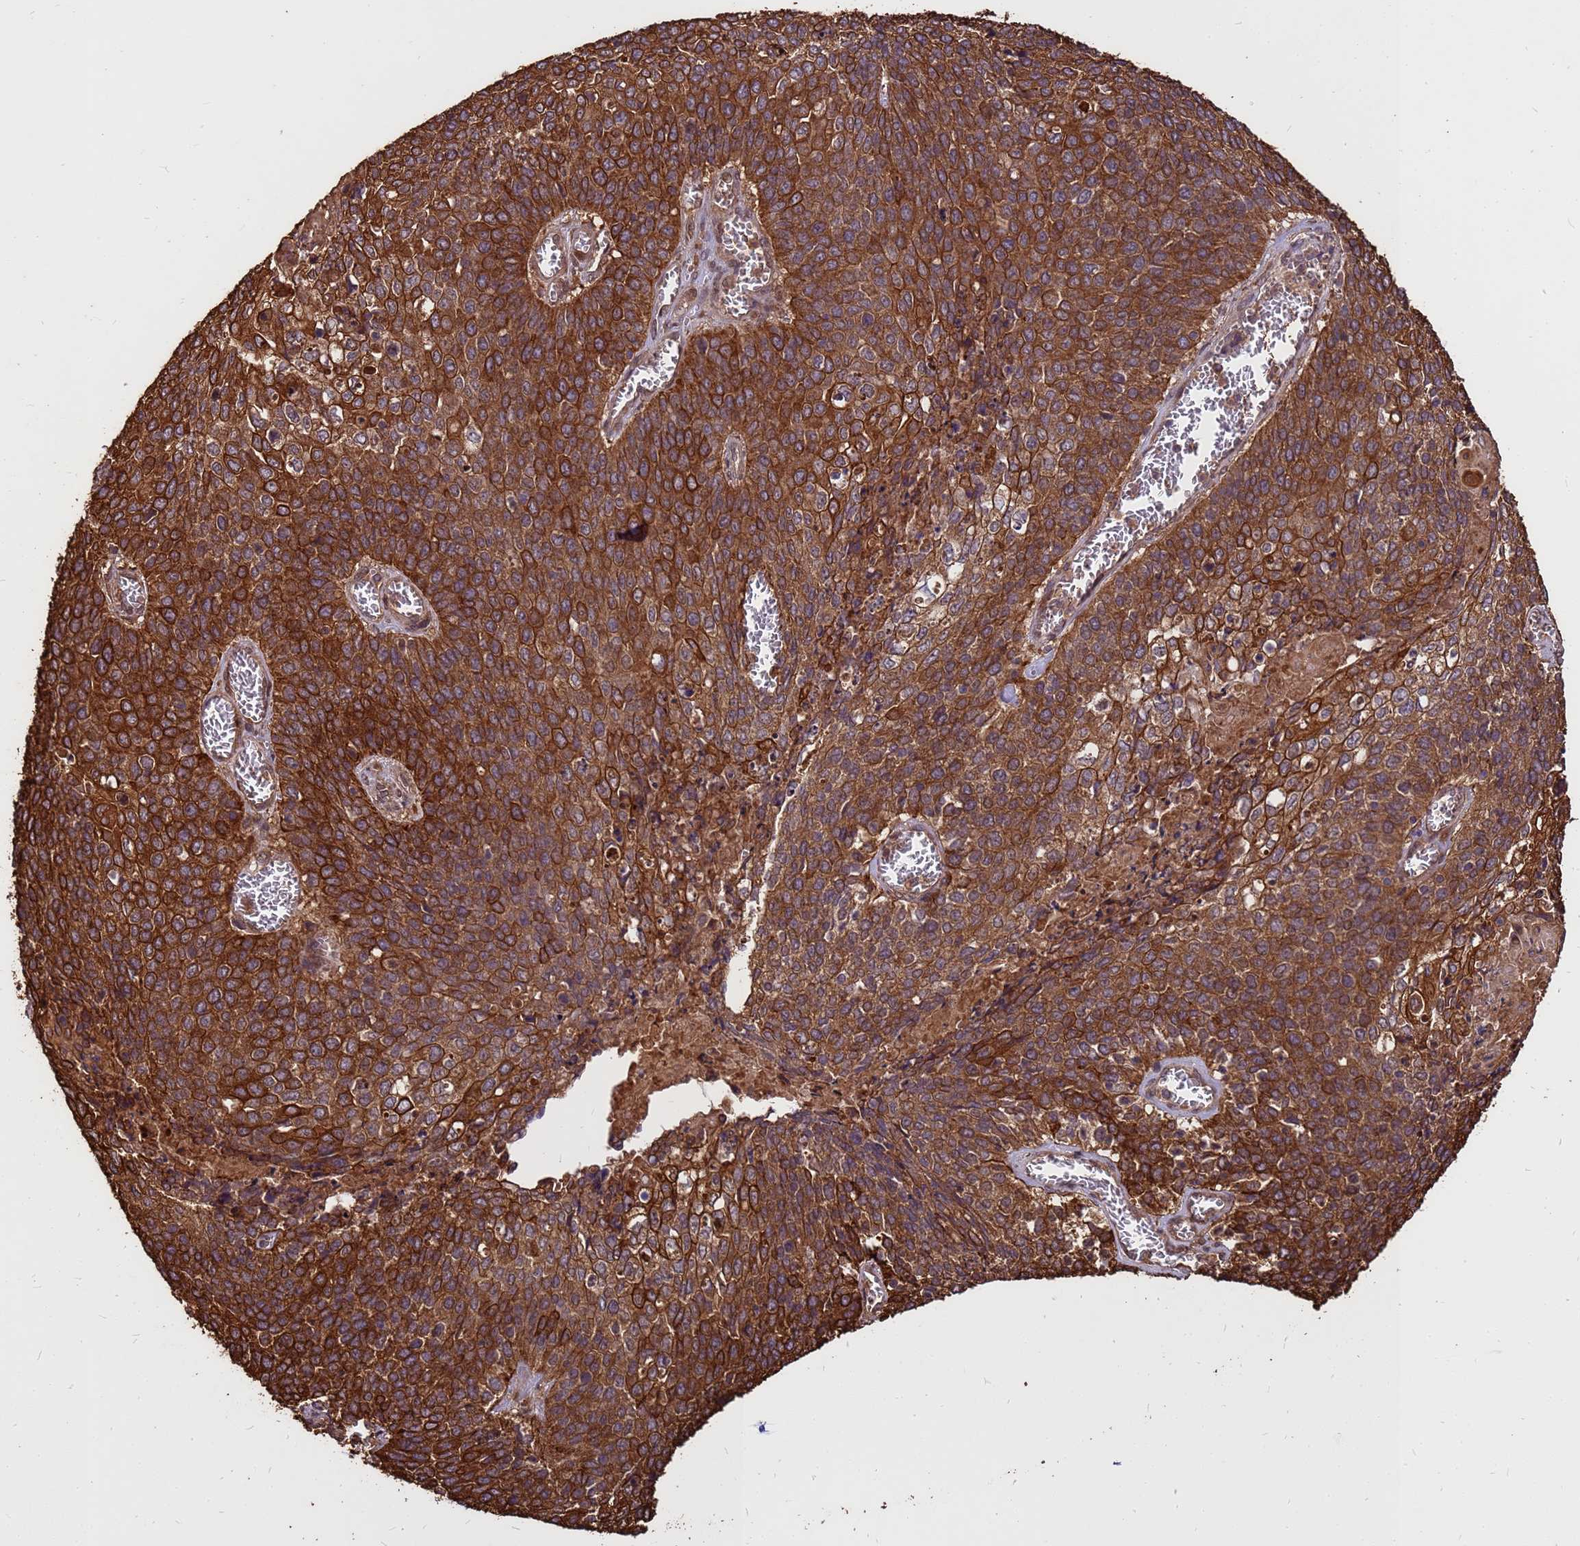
{"staining": {"intensity": "strong", "quantity": ">75%", "location": "cytoplasmic/membranous"}, "tissue": "cervical cancer", "cell_type": "Tumor cells", "image_type": "cancer", "snomed": [{"axis": "morphology", "description": "Squamous cell carcinoma, NOS"}, {"axis": "topography", "description": "Cervix"}], "caption": "Protein expression analysis of cervical cancer reveals strong cytoplasmic/membranous expression in approximately >75% of tumor cells.", "gene": "ZNF618", "patient": {"sex": "female", "age": 39}}